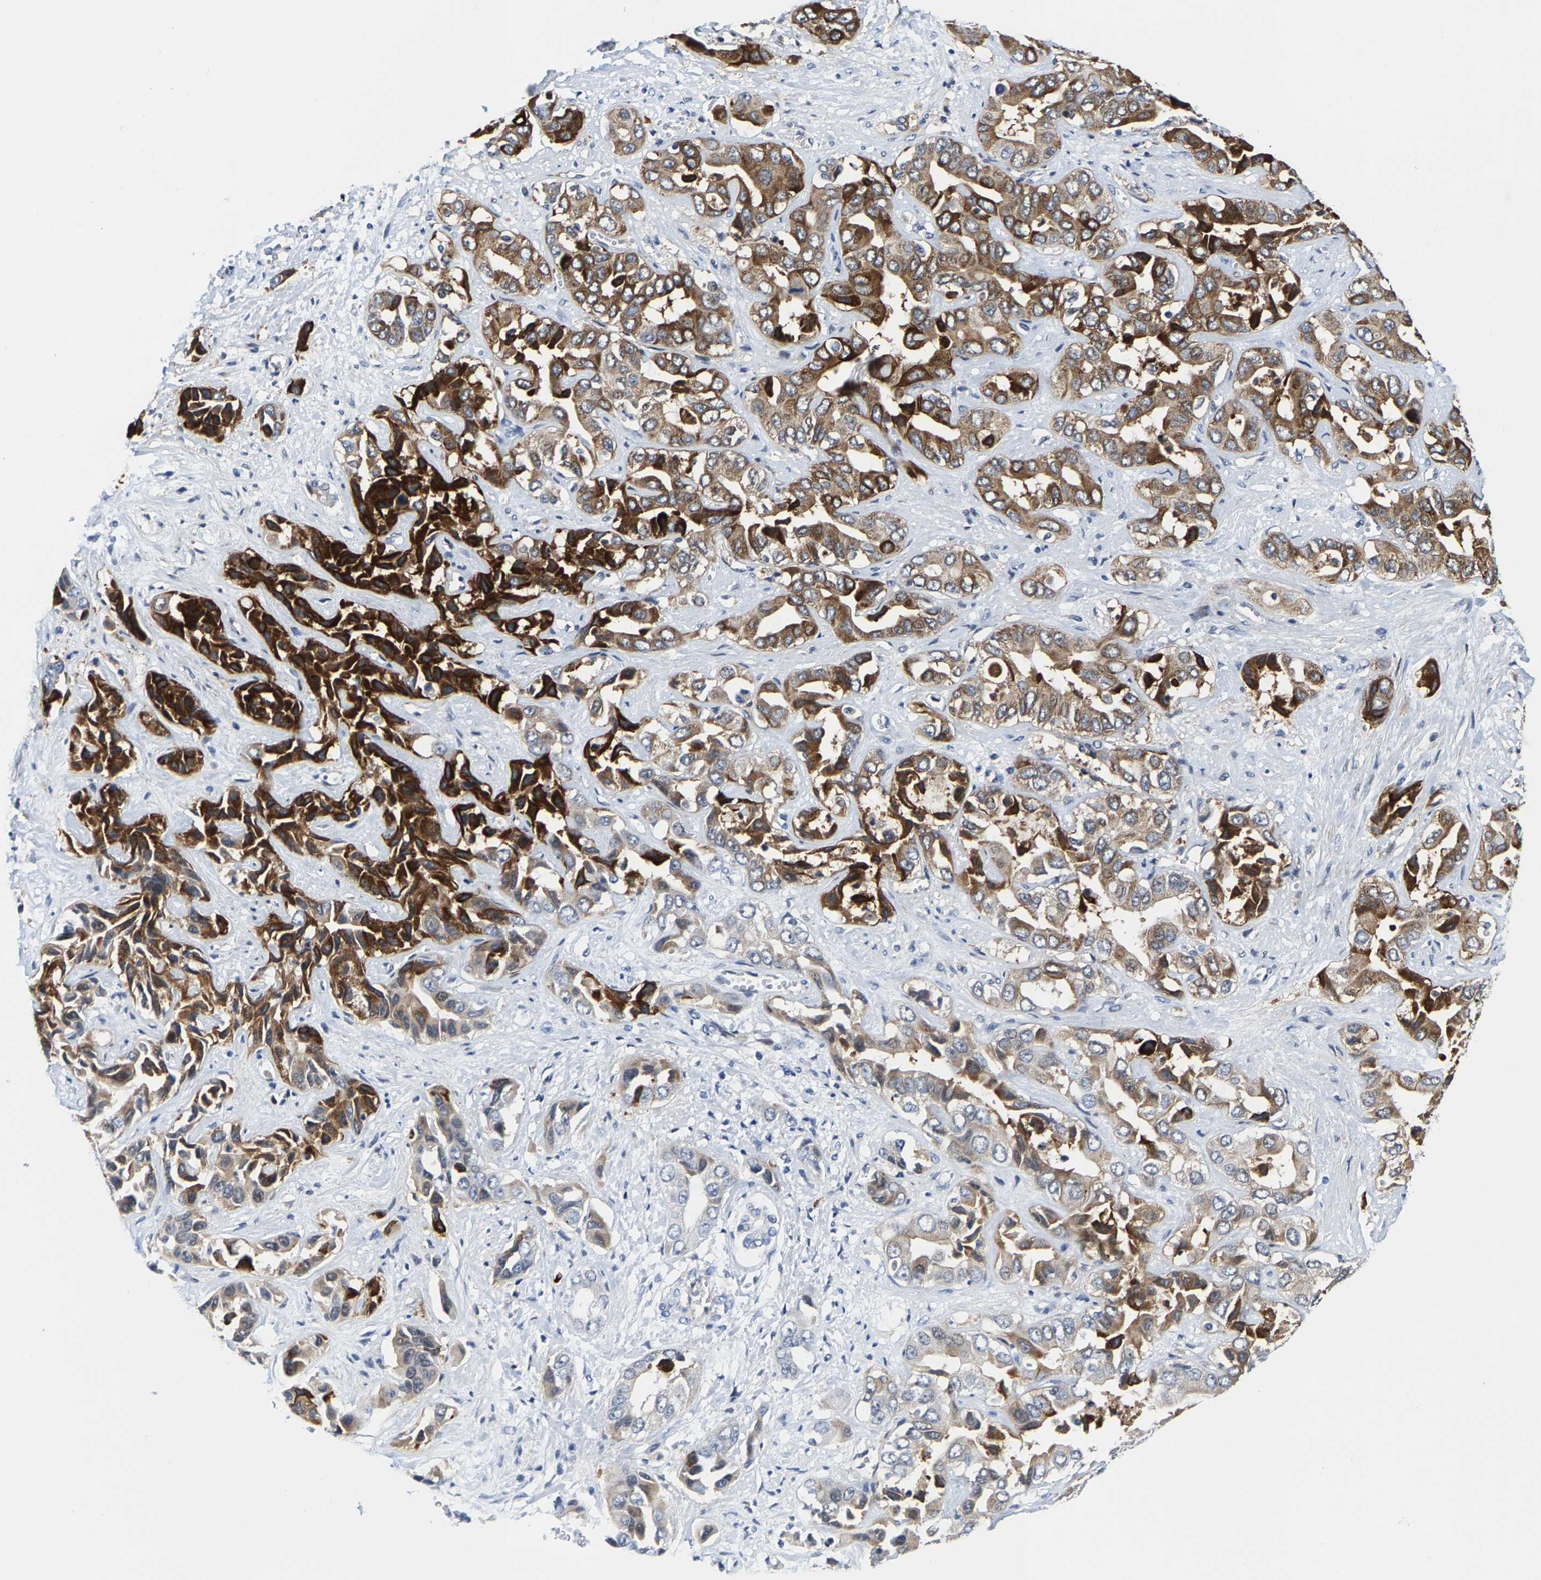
{"staining": {"intensity": "strong", "quantity": ">75%", "location": "cytoplasmic/membranous"}, "tissue": "liver cancer", "cell_type": "Tumor cells", "image_type": "cancer", "snomed": [{"axis": "morphology", "description": "Cholangiocarcinoma"}, {"axis": "topography", "description": "Liver"}], "caption": "Cholangiocarcinoma (liver) stained for a protein (brown) reveals strong cytoplasmic/membranous positive staining in approximately >75% of tumor cells.", "gene": "GTPBP10", "patient": {"sex": "female", "age": 52}}